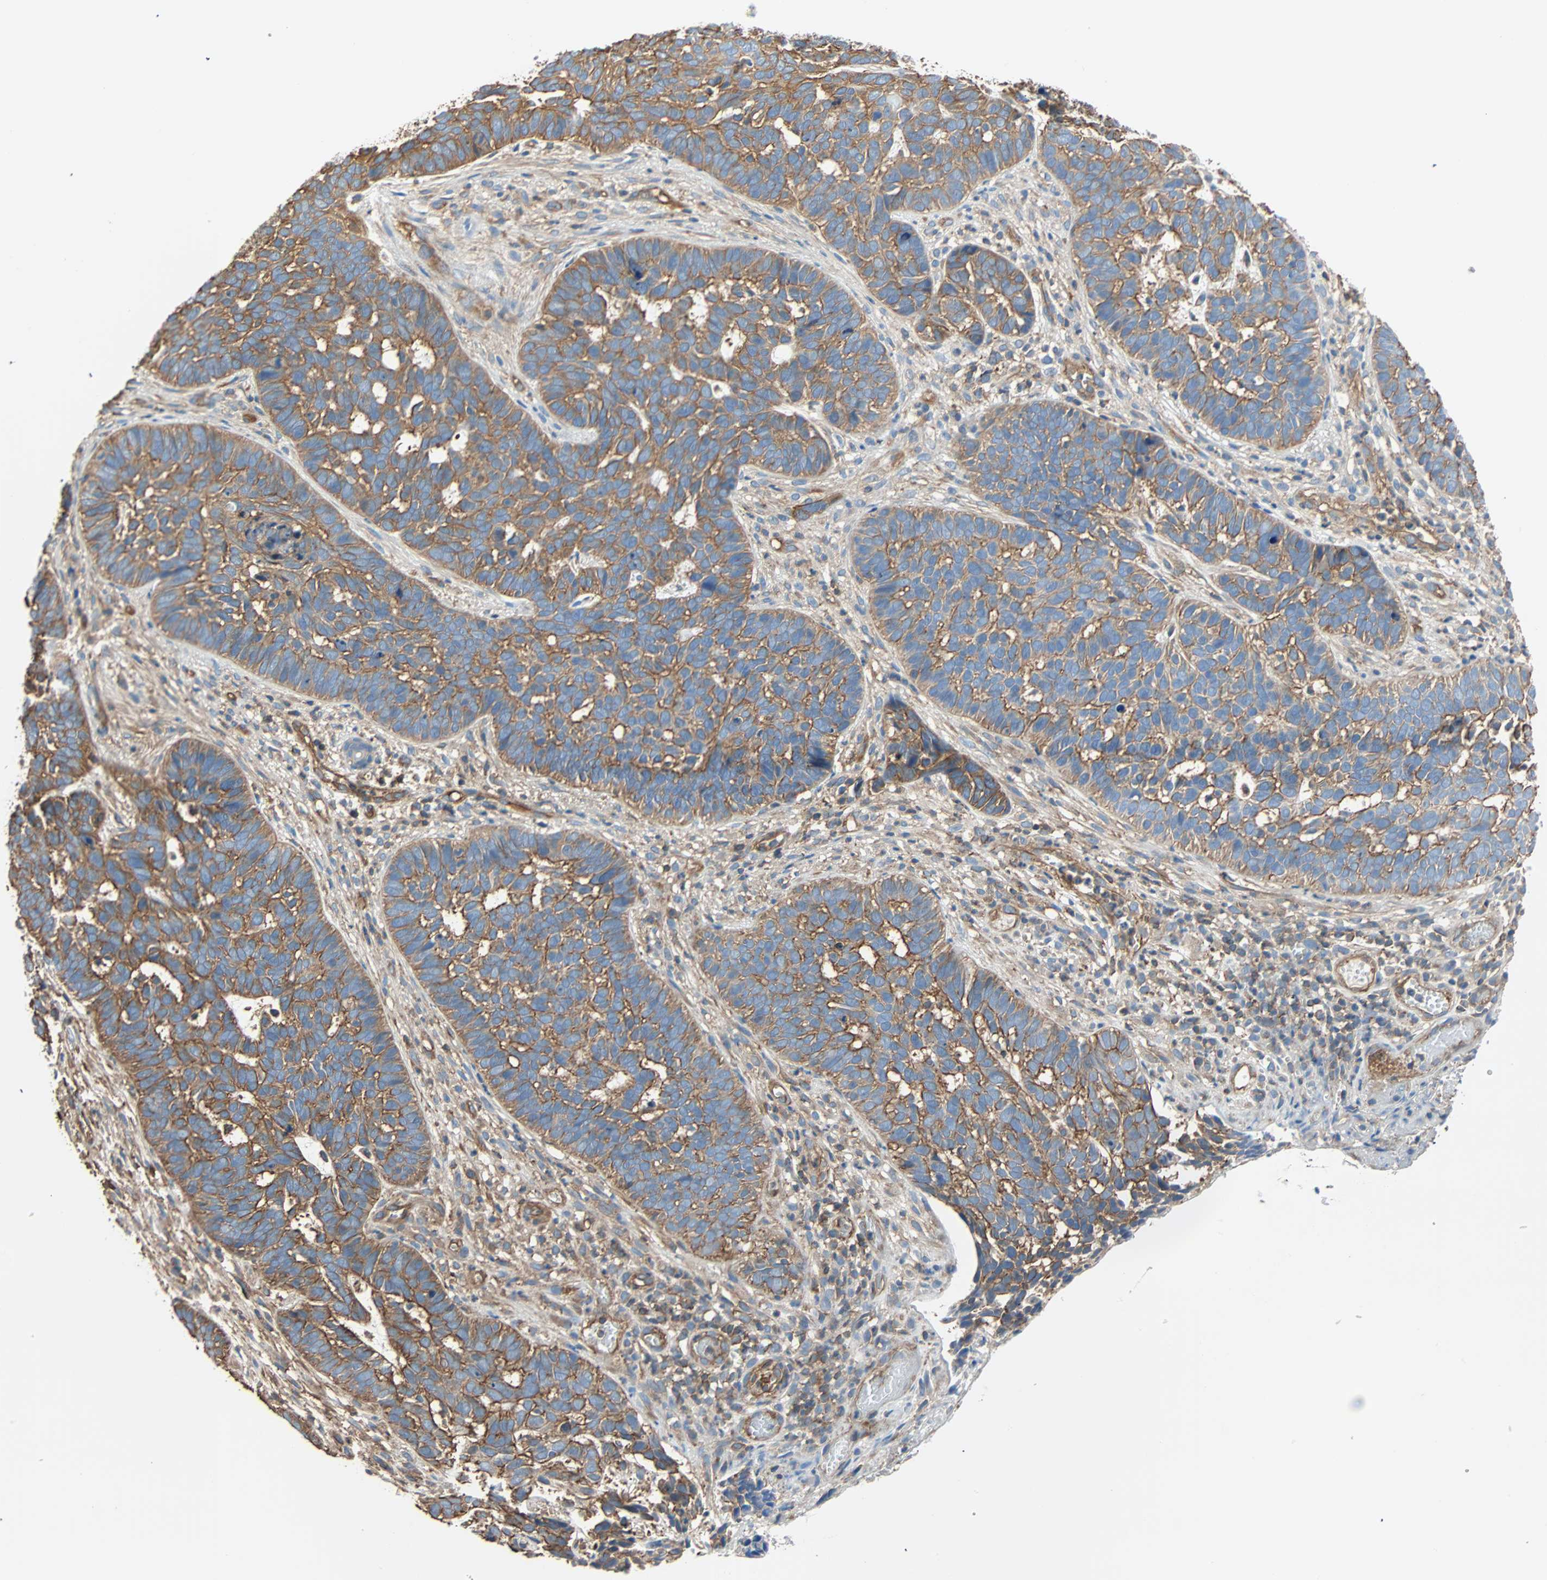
{"staining": {"intensity": "moderate", "quantity": ">75%", "location": "cytoplasmic/membranous"}, "tissue": "skin cancer", "cell_type": "Tumor cells", "image_type": "cancer", "snomed": [{"axis": "morphology", "description": "Basal cell carcinoma"}, {"axis": "topography", "description": "Skin"}], "caption": "Immunohistochemistry photomicrograph of human skin cancer stained for a protein (brown), which displays medium levels of moderate cytoplasmic/membranous staining in about >75% of tumor cells.", "gene": "GALNT10", "patient": {"sex": "male", "age": 87}}